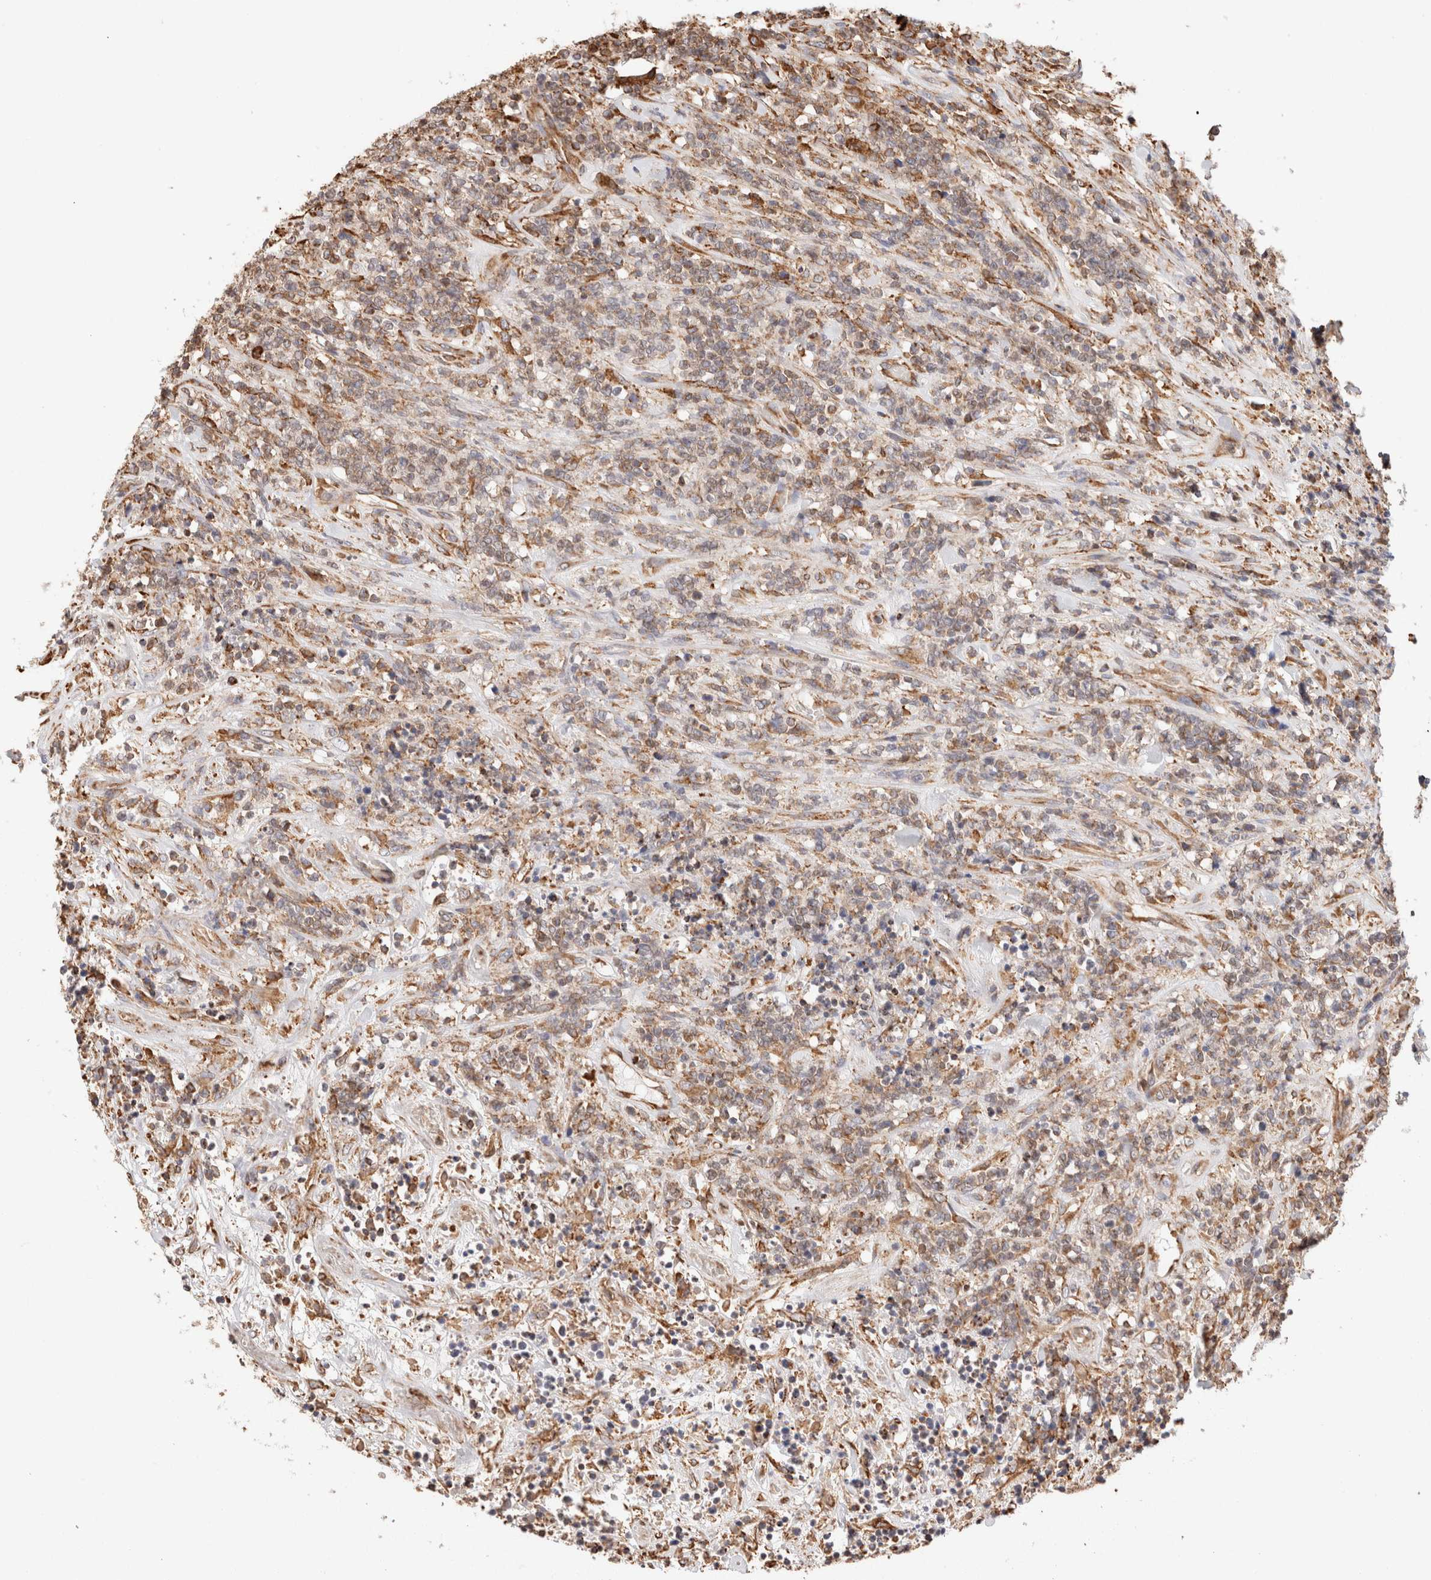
{"staining": {"intensity": "weak", "quantity": ">75%", "location": "cytoplasmic/membranous"}, "tissue": "lymphoma", "cell_type": "Tumor cells", "image_type": "cancer", "snomed": [{"axis": "morphology", "description": "Malignant lymphoma, non-Hodgkin's type, High grade"}, {"axis": "topography", "description": "Soft tissue"}], "caption": "Immunohistochemistry (DAB (3,3'-diaminobenzidine)) staining of lymphoma displays weak cytoplasmic/membranous protein expression in approximately >75% of tumor cells.", "gene": "FER", "patient": {"sex": "male", "age": 18}}